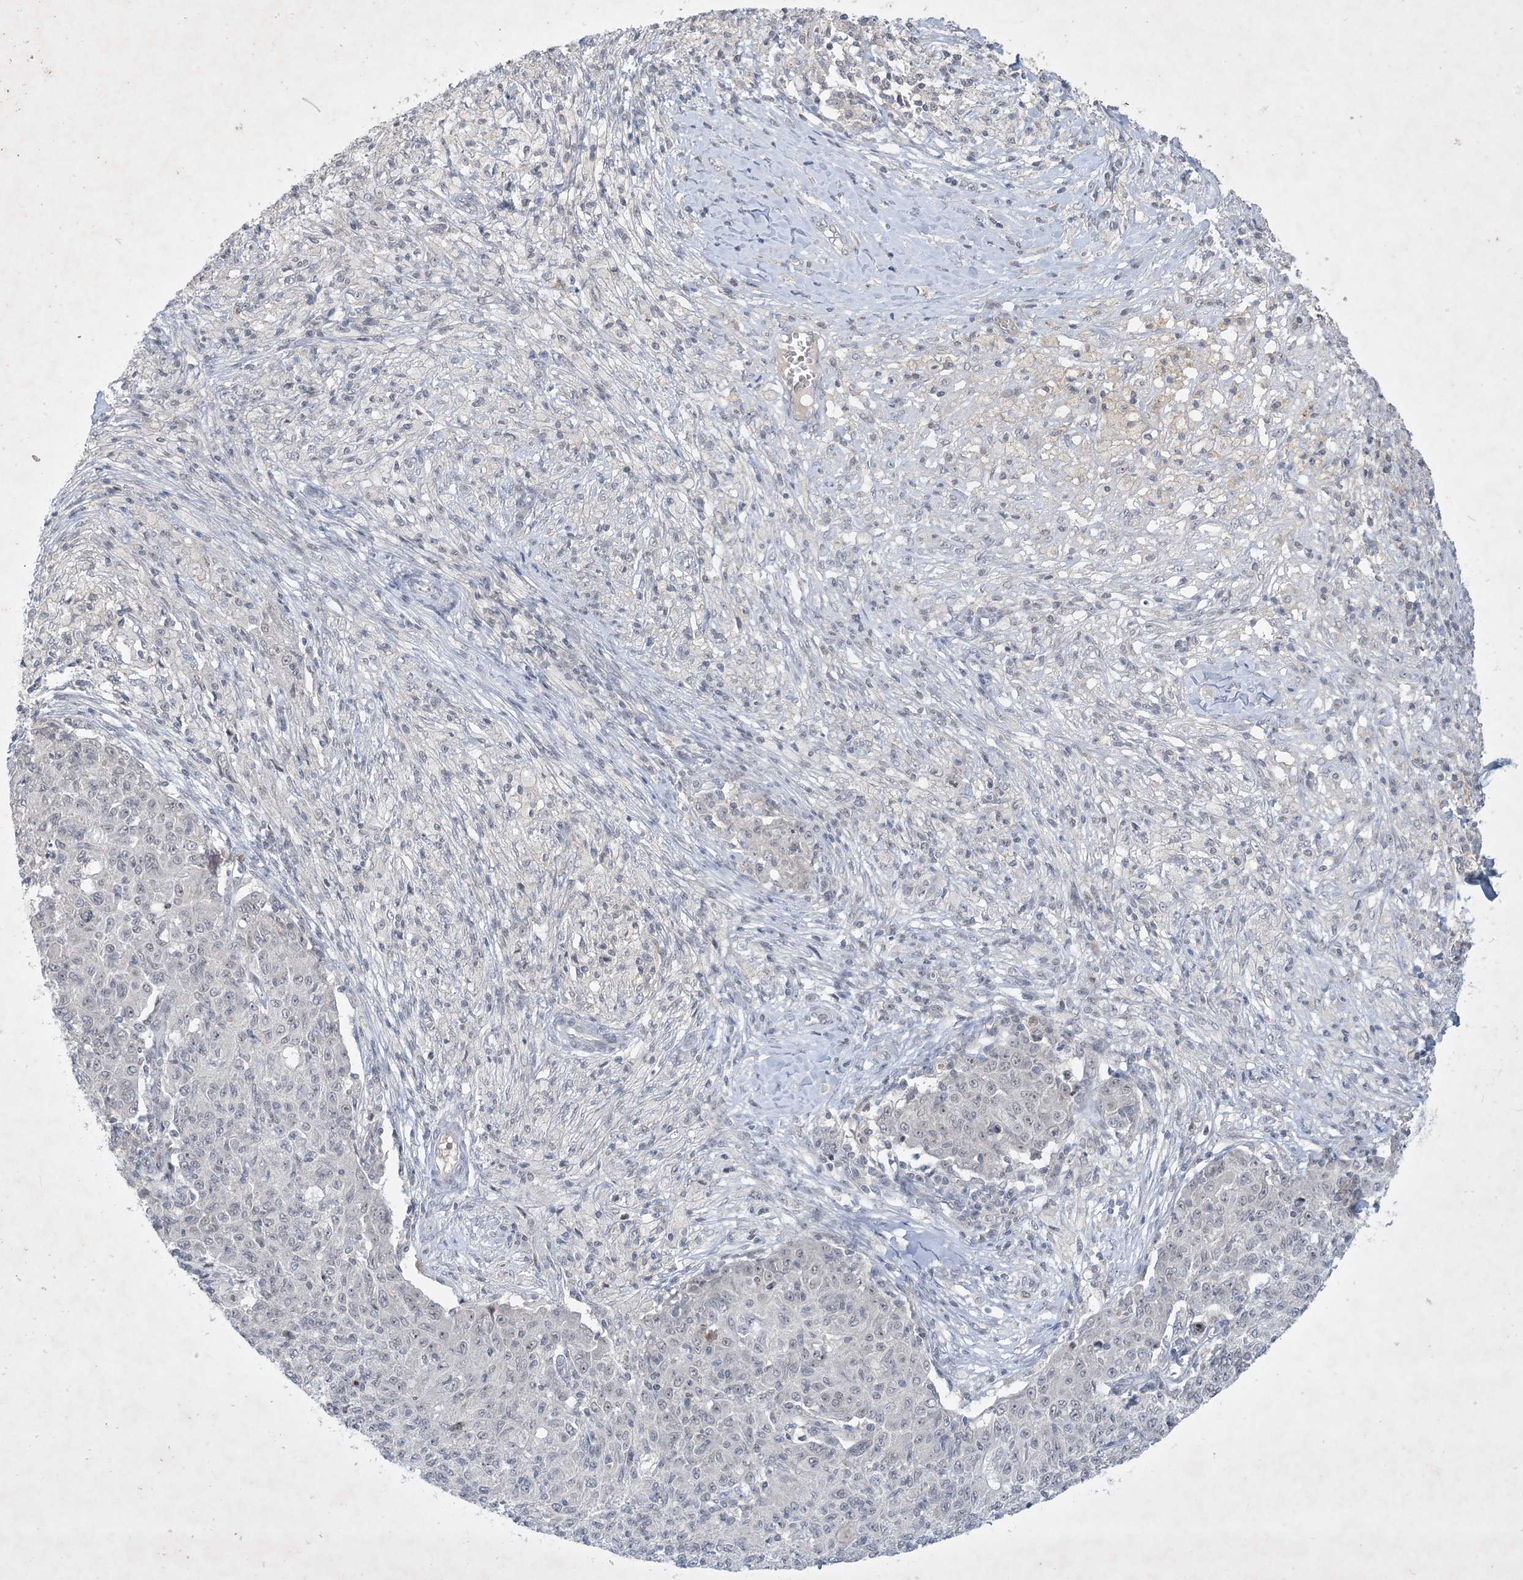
{"staining": {"intensity": "negative", "quantity": "none", "location": "none"}, "tissue": "ovarian cancer", "cell_type": "Tumor cells", "image_type": "cancer", "snomed": [{"axis": "morphology", "description": "Carcinoma, endometroid"}, {"axis": "topography", "description": "Ovary"}], "caption": "This micrograph is of ovarian endometroid carcinoma stained with immunohistochemistry (IHC) to label a protein in brown with the nuclei are counter-stained blue. There is no positivity in tumor cells.", "gene": "ZNF674", "patient": {"sex": "female", "age": 42}}